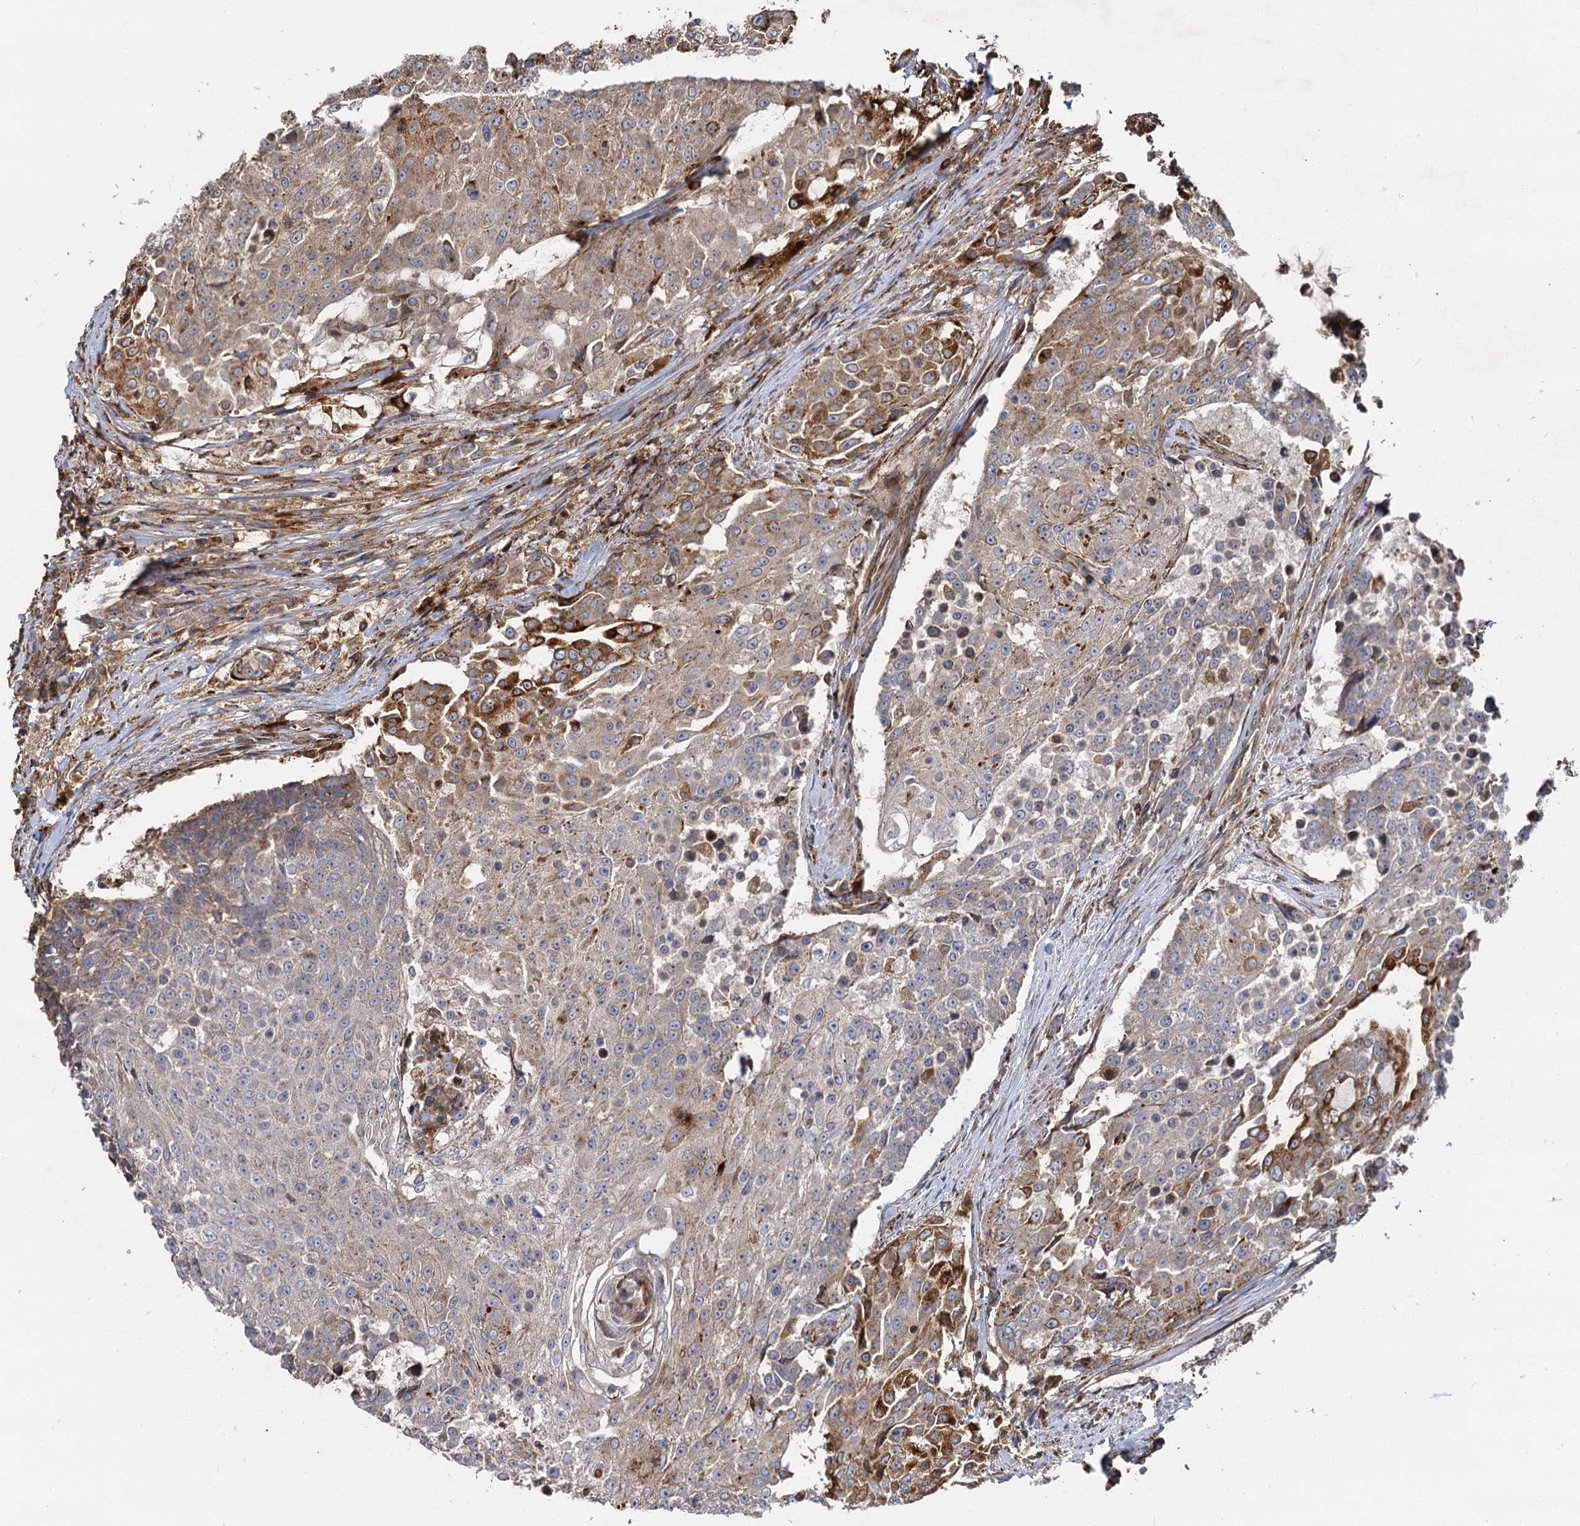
{"staining": {"intensity": "moderate", "quantity": "25%-75%", "location": "cytoplasmic/membranous"}, "tissue": "urothelial cancer", "cell_type": "Tumor cells", "image_type": "cancer", "snomed": [{"axis": "morphology", "description": "Urothelial carcinoma, High grade"}, {"axis": "topography", "description": "Urinary bladder"}], "caption": "Immunohistochemistry (IHC) of high-grade urothelial carcinoma exhibits medium levels of moderate cytoplasmic/membranous positivity in about 25%-75% of tumor cells. Nuclei are stained in blue.", "gene": "WDR73", "patient": {"sex": "female", "age": 63}}